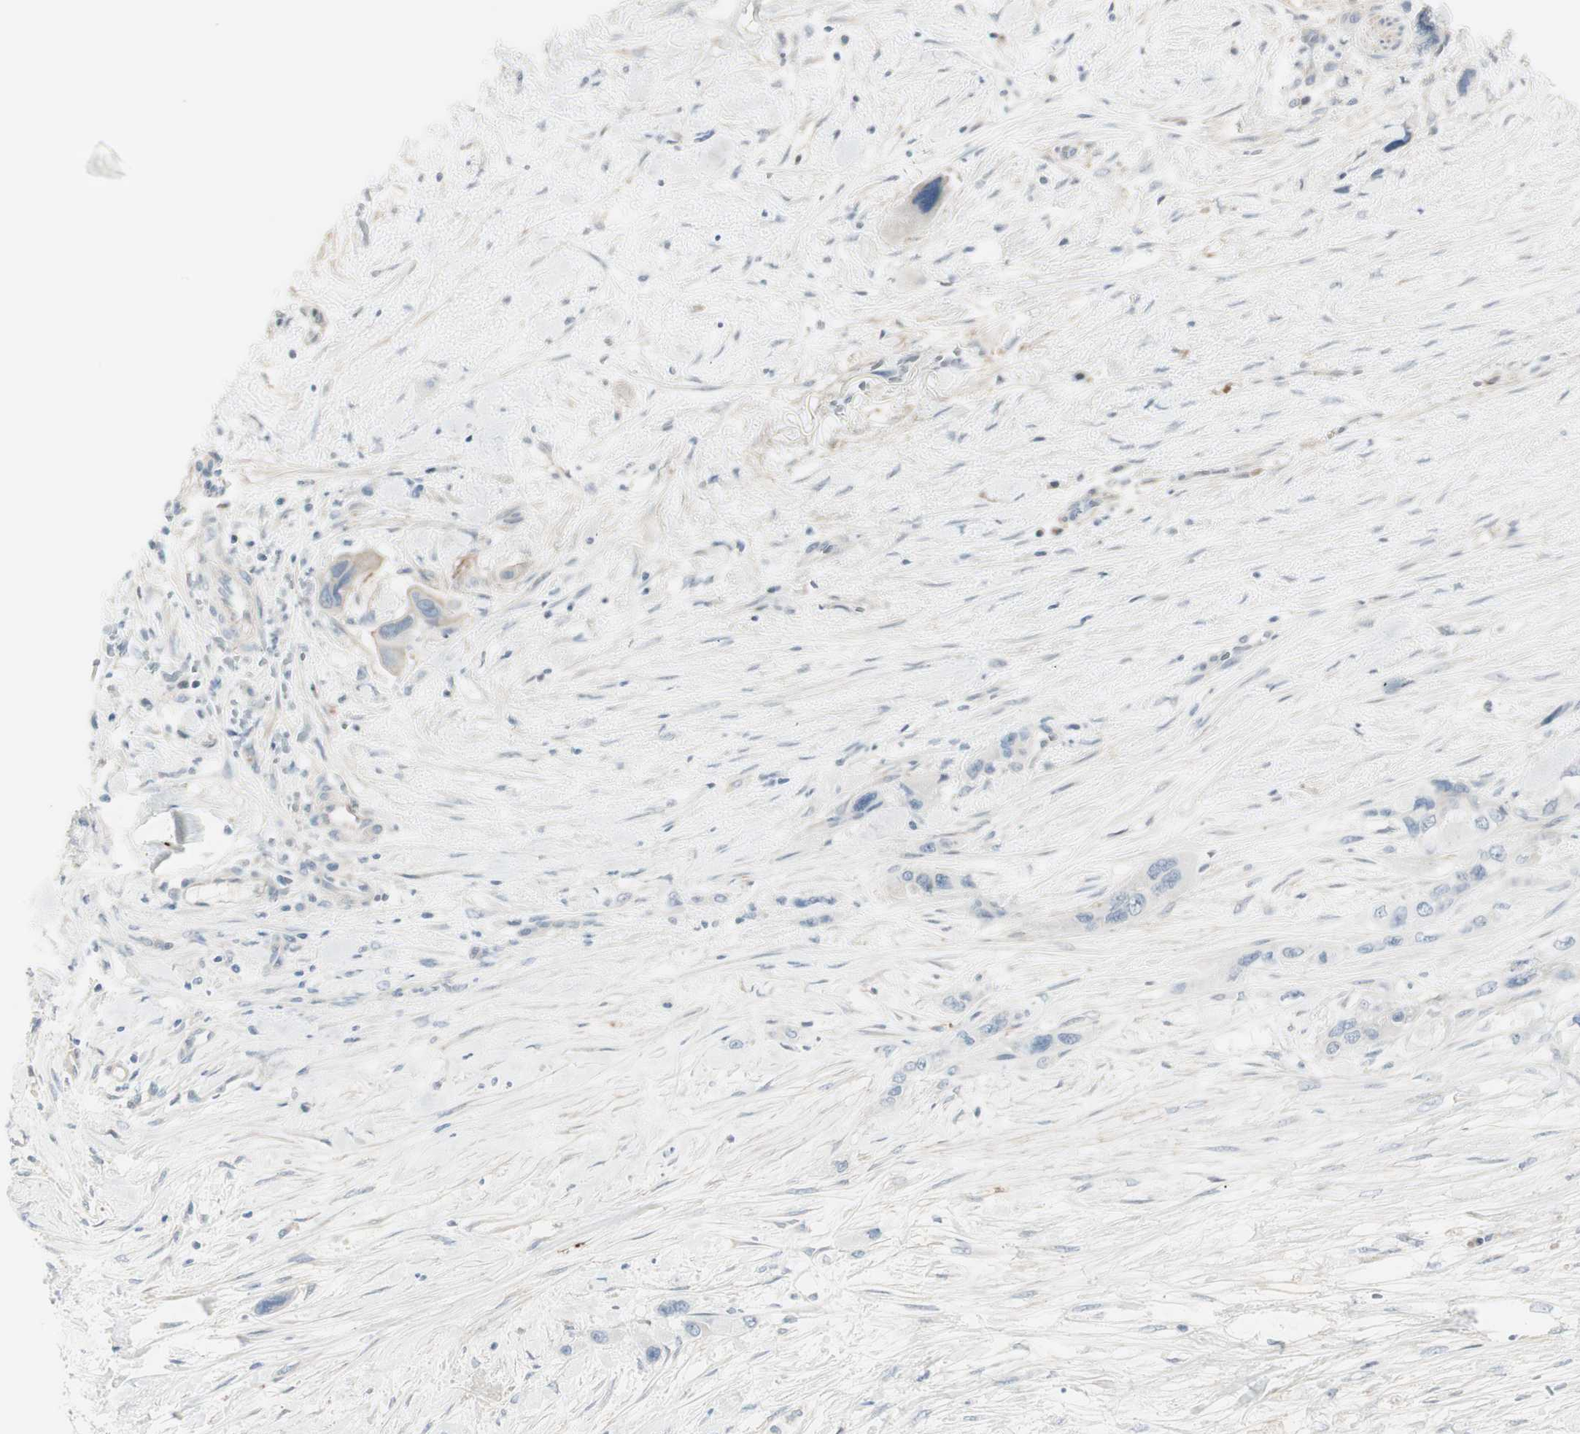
{"staining": {"intensity": "negative", "quantity": "none", "location": "none"}, "tissue": "pancreatic cancer", "cell_type": "Tumor cells", "image_type": "cancer", "snomed": [{"axis": "morphology", "description": "Adenocarcinoma, NOS"}, {"axis": "topography", "description": "Pancreas"}], "caption": "There is no significant expression in tumor cells of pancreatic cancer. (IHC, brightfield microscopy, high magnification).", "gene": "CACNA2D1", "patient": {"sex": "male", "age": 46}}